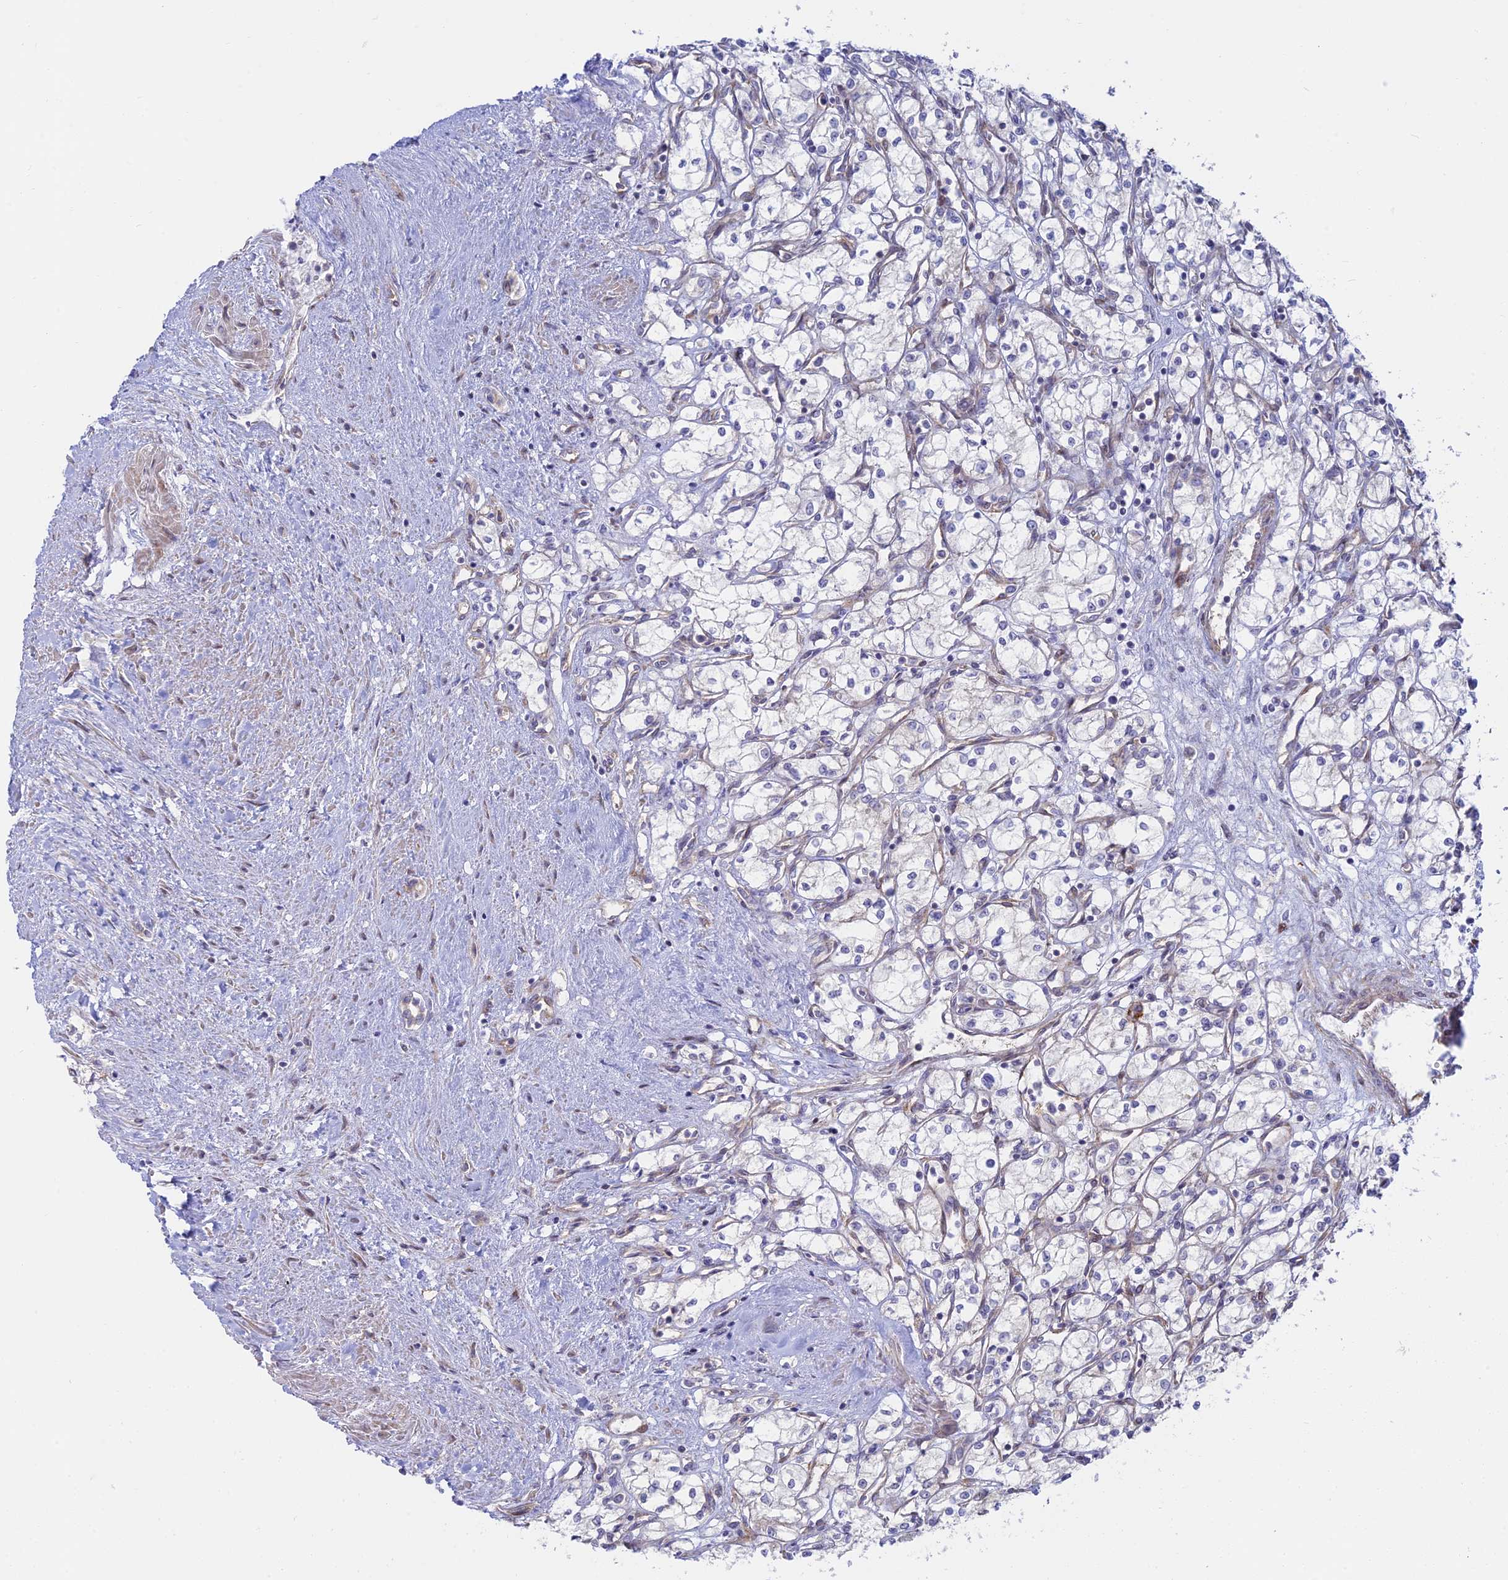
{"staining": {"intensity": "negative", "quantity": "none", "location": "none"}, "tissue": "renal cancer", "cell_type": "Tumor cells", "image_type": "cancer", "snomed": [{"axis": "morphology", "description": "Adenocarcinoma, NOS"}, {"axis": "topography", "description": "Kidney"}], "caption": "The image demonstrates no staining of tumor cells in renal adenocarcinoma.", "gene": "KCNAB1", "patient": {"sex": "male", "age": 59}}